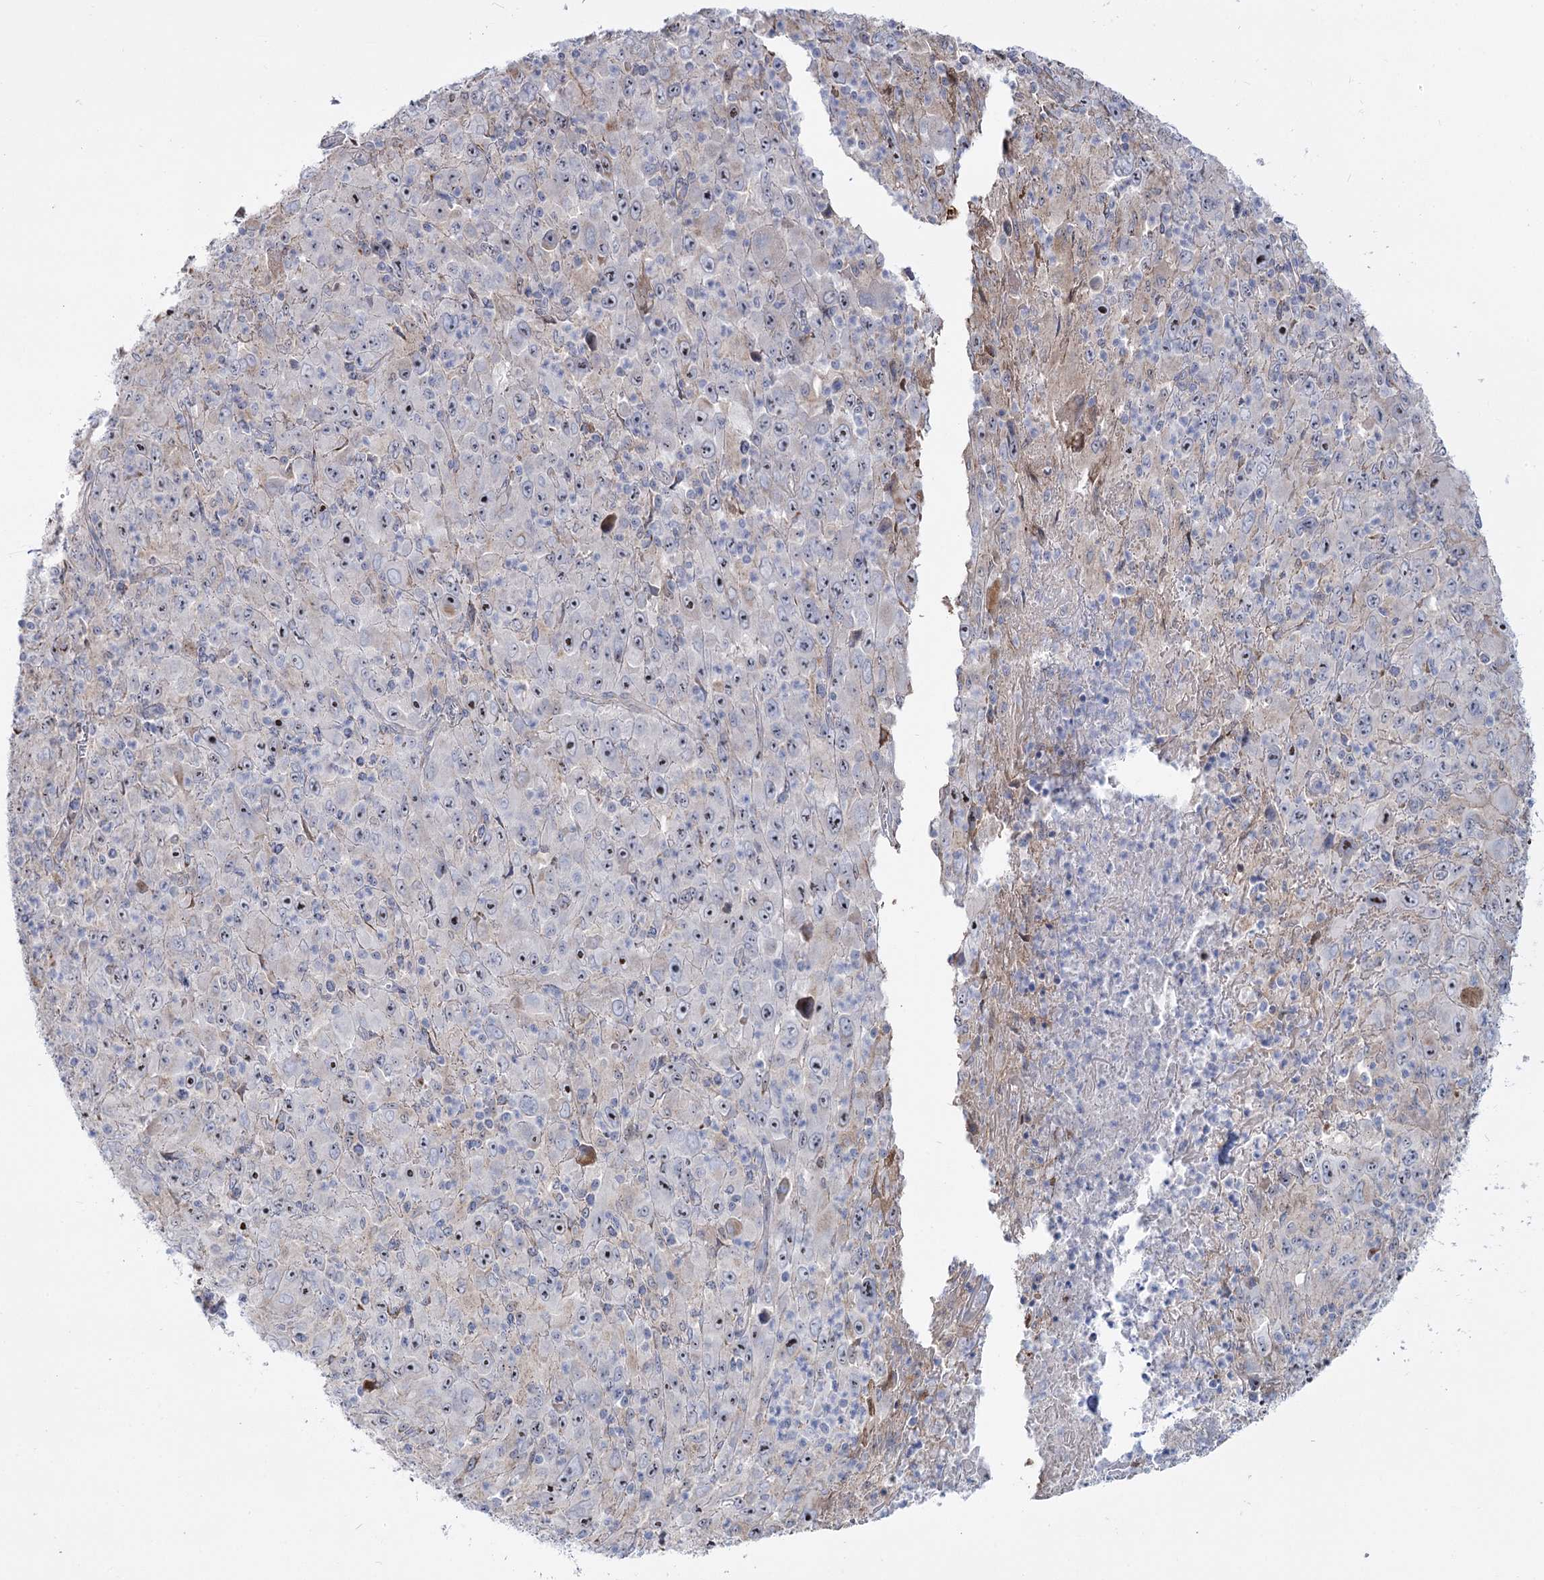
{"staining": {"intensity": "moderate", "quantity": "<25%", "location": "nuclear"}, "tissue": "melanoma", "cell_type": "Tumor cells", "image_type": "cancer", "snomed": [{"axis": "morphology", "description": "Malignant melanoma, Metastatic site"}, {"axis": "topography", "description": "Skin"}], "caption": "High-magnification brightfield microscopy of melanoma stained with DAB (brown) and counterstained with hematoxylin (blue). tumor cells exhibit moderate nuclear expression is identified in about<25% of cells.", "gene": "SUOX", "patient": {"sex": "female", "age": 56}}